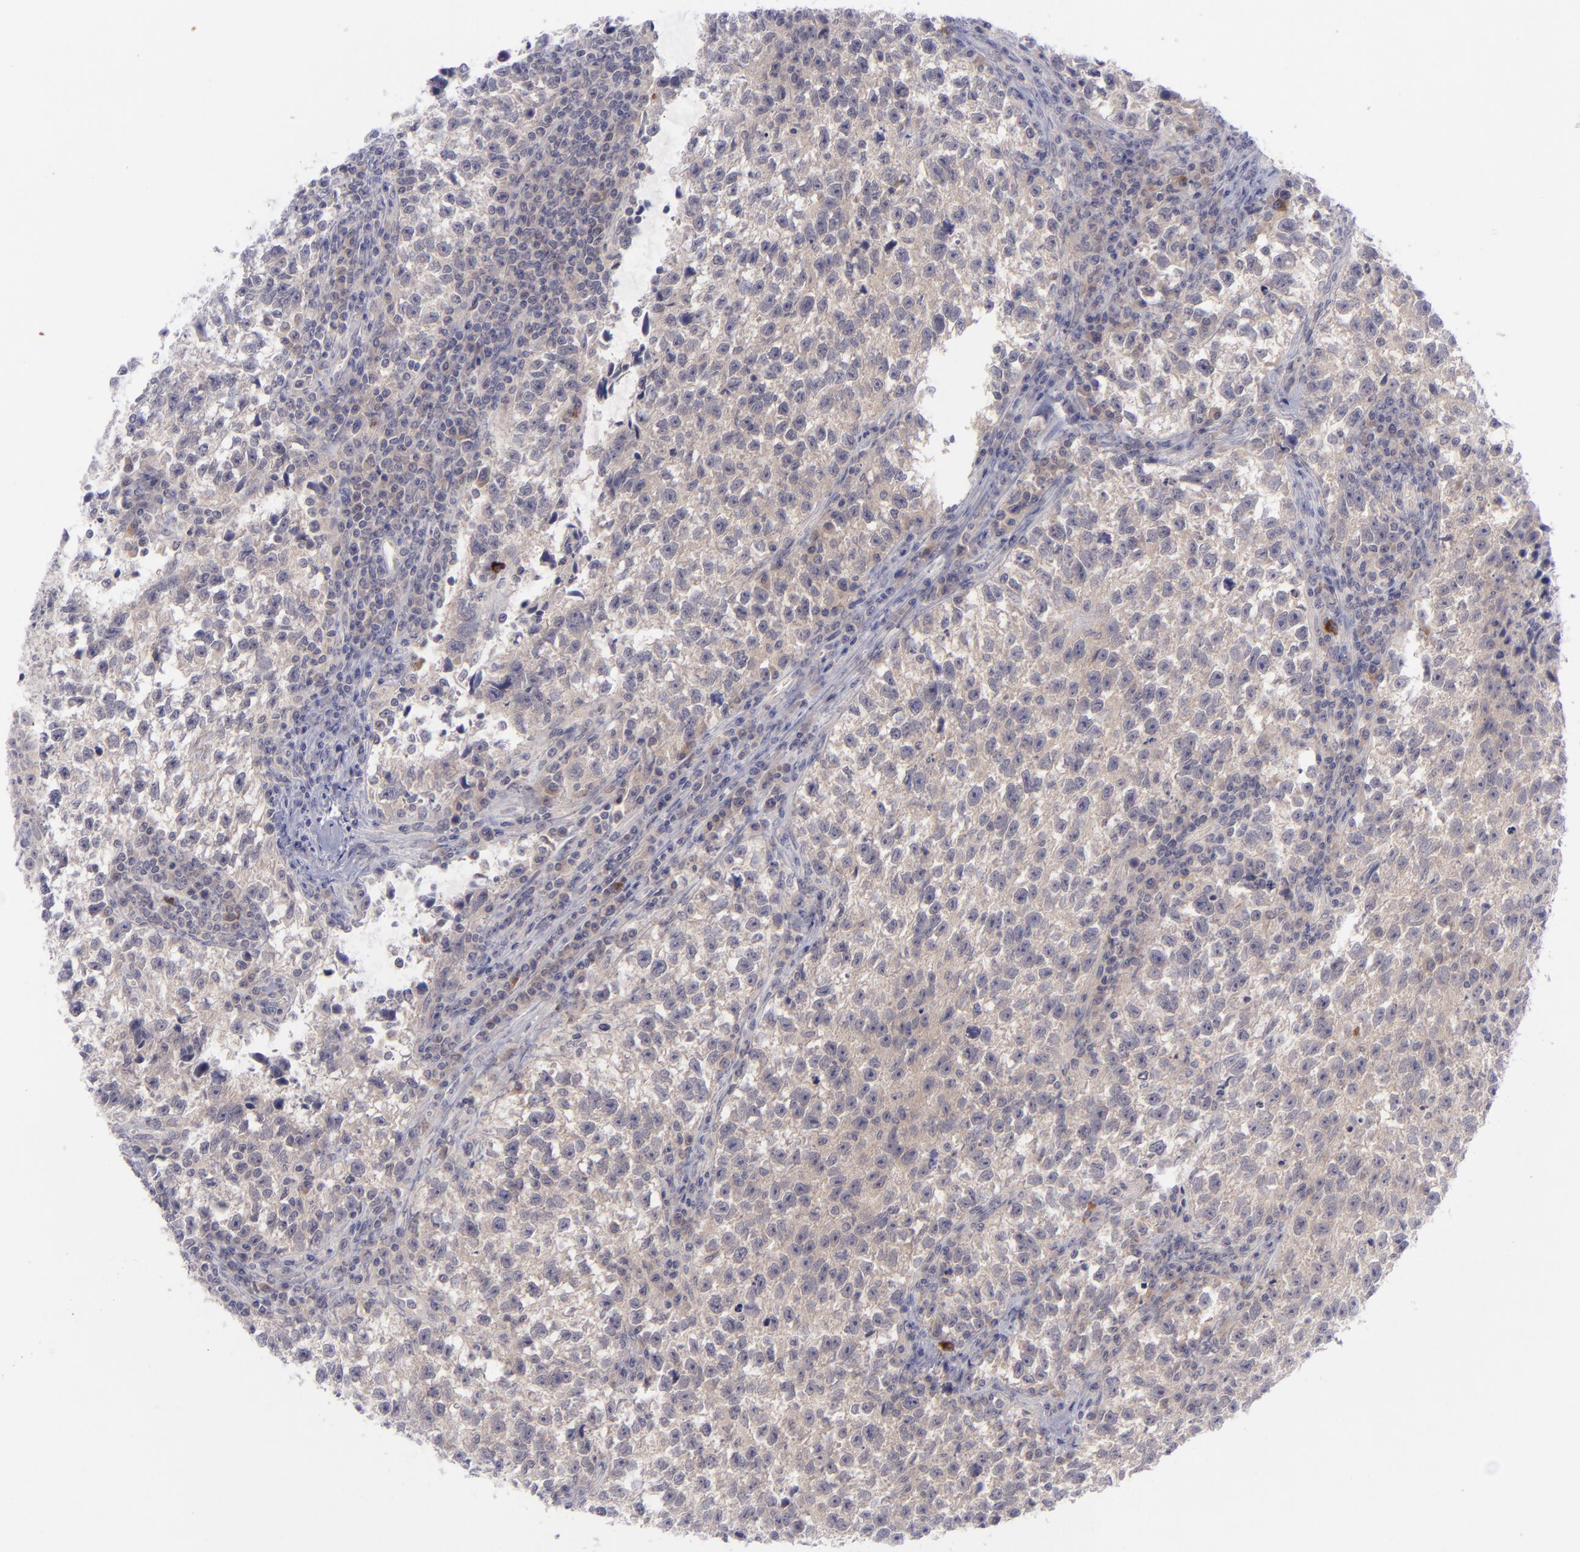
{"staining": {"intensity": "weak", "quantity": "25%-75%", "location": "cytoplasmic/membranous"}, "tissue": "testis cancer", "cell_type": "Tumor cells", "image_type": "cancer", "snomed": [{"axis": "morphology", "description": "Seminoma, NOS"}, {"axis": "topography", "description": "Testis"}], "caption": "Protein staining by immunohistochemistry (IHC) reveals weak cytoplasmic/membranous expression in about 25%-75% of tumor cells in seminoma (testis).", "gene": "EVPL", "patient": {"sex": "male", "age": 38}}